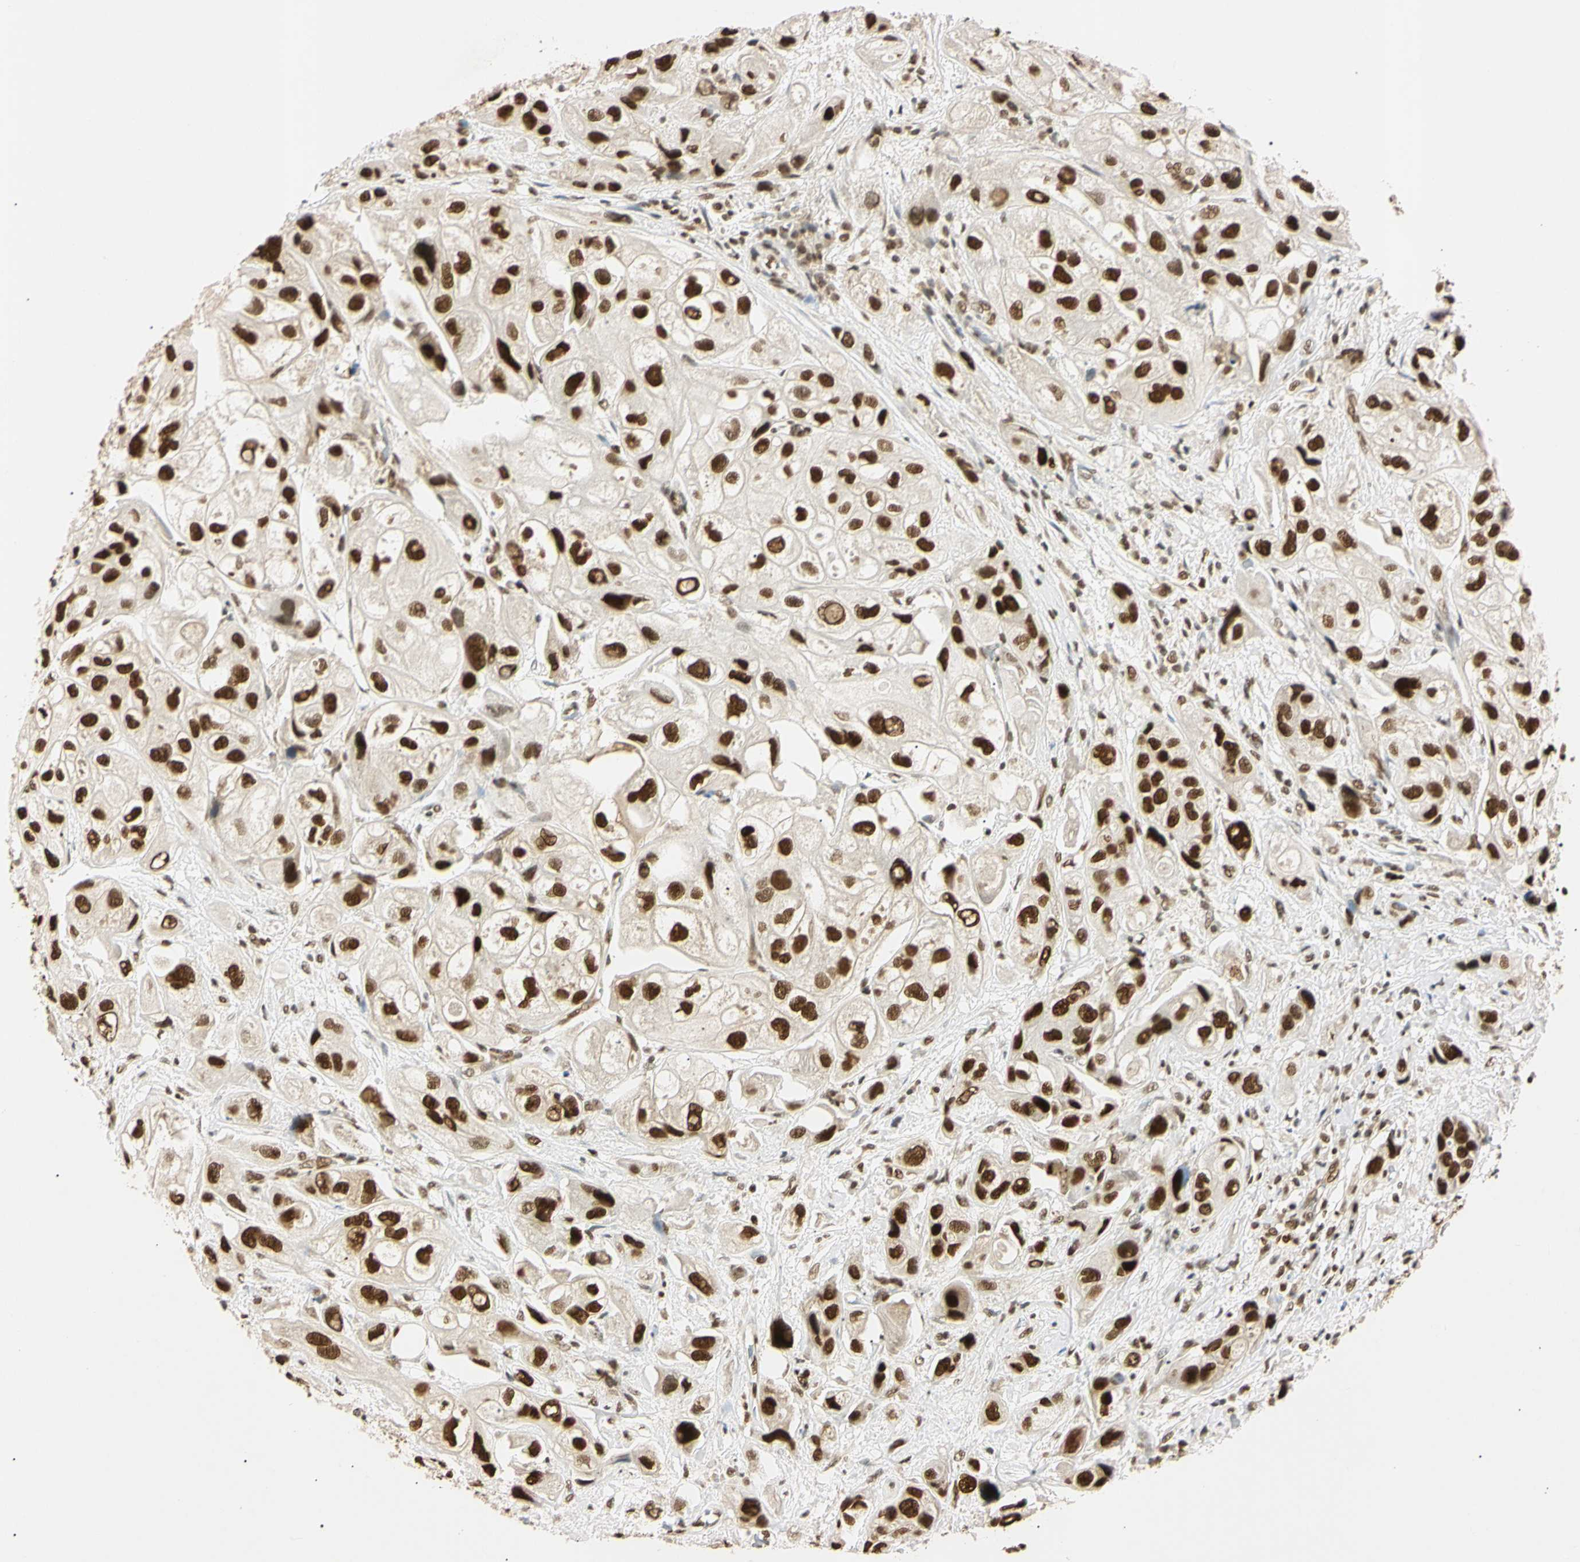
{"staining": {"intensity": "strong", "quantity": ">75%", "location": "nuclear"}, "tissue": "urothelial cancer", "cell_type": "Tumor cells", "image_type": "cancer", "snomed": [{"axis": "morphology", "description": "Urothelial carcinoma, High grade"}, {"axis": "topography", "description": "Urinary bladder"}], "caption": "Strong nuclear protein expression is appreciated in about >75% of tumor cells in high-grade urothelial carcinoma.", "gene": "SMARCA5", "patient": {"sex": "female", "age": 64}}